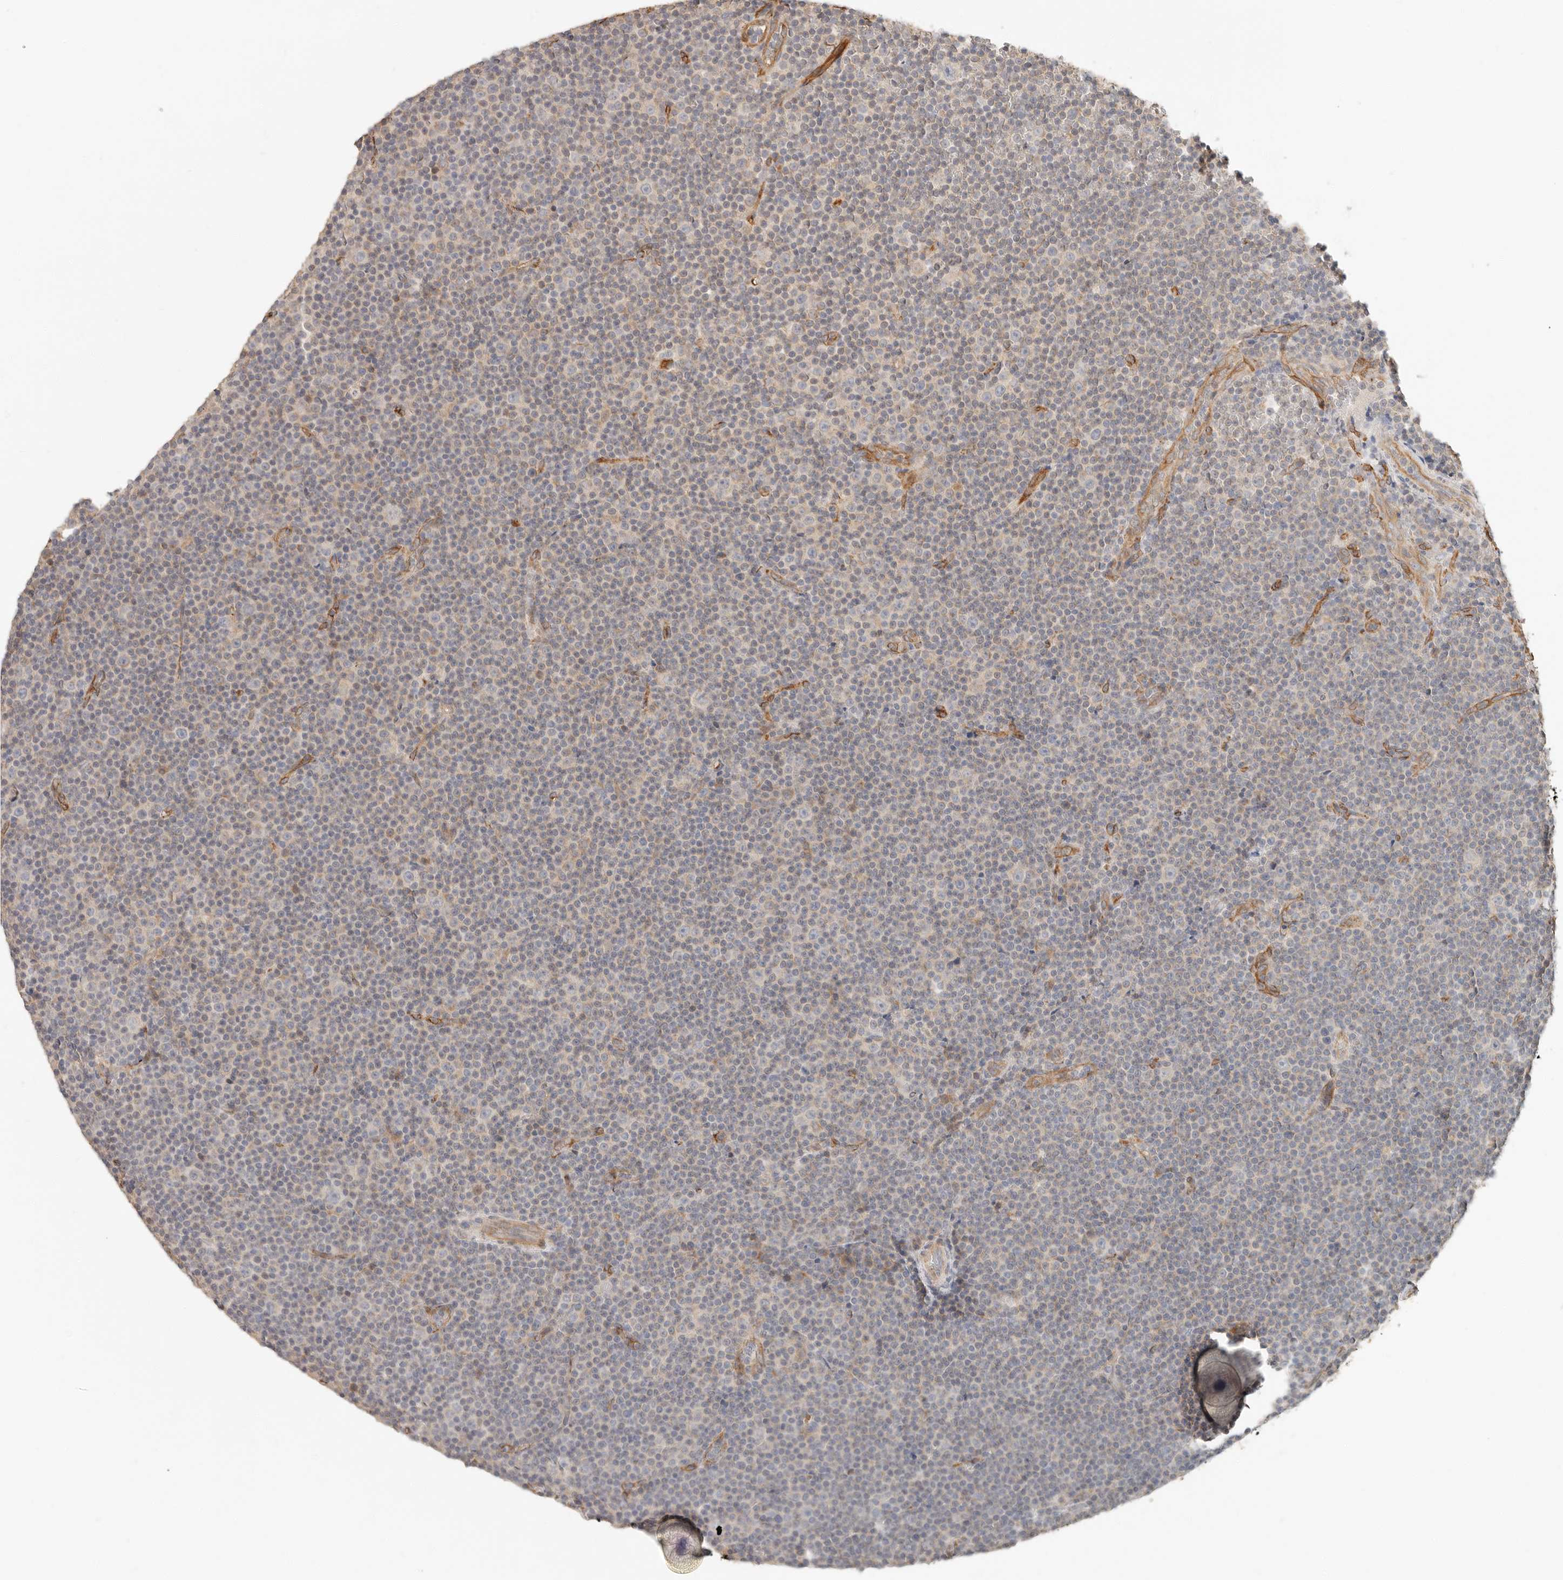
{"staining": {"intensity": "negative", "quantity": "none", "location": "none"}, "tissue": "lymphoma", "cell_type": "Tumor cells", "image_type": "cancer", "snomed": [{"axis": "morphology", "description": "Malignant lymphoma, non-Hodgkin's type, Low grade"}, {"axis": "topography", "description": "Lymph node"}], "caption": "Micrograph shows no significant protein positivity in tumor cells of lymphoma.", "gene": "SPRING1", "patient": {"sex": "female", "age": 67}}